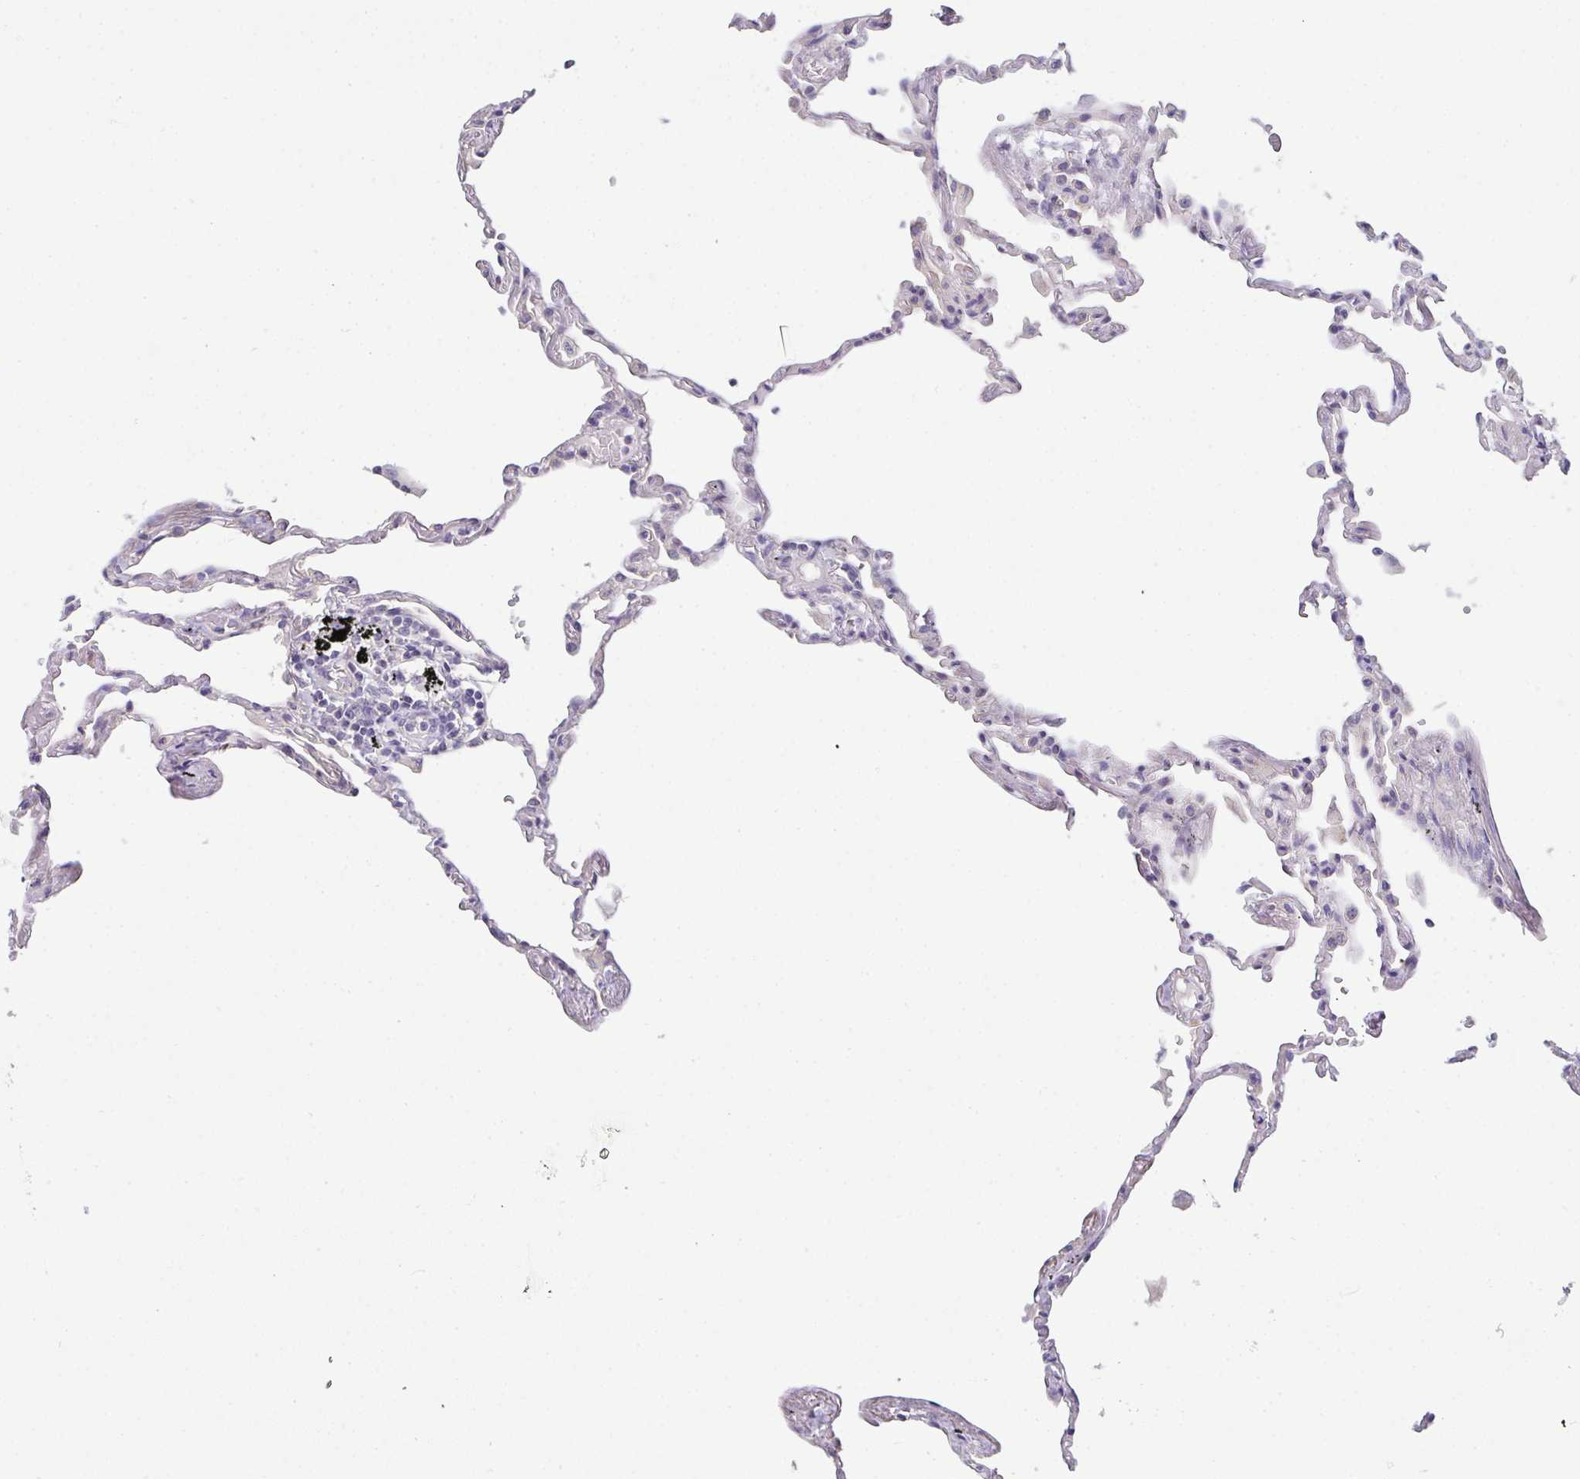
{"staining": {"intensity": "weak", "quantity": "<25%", "location": "cytoplasmic/membranous"}, "tissue": "lung", "cell_type": "Alveolar cells", "image_type": "normal", "snomed": [{"axis": "morphology", "description": "Normal tissue, NOS"}, {"axis": "topography", "description": "Lung"}], "caption": "Immunohistochemical staining of normal human lung exhibits no significant expression in alveolar cells.", "gene": "FILIP1", "patient": {"sex": "female", "age": 67}}